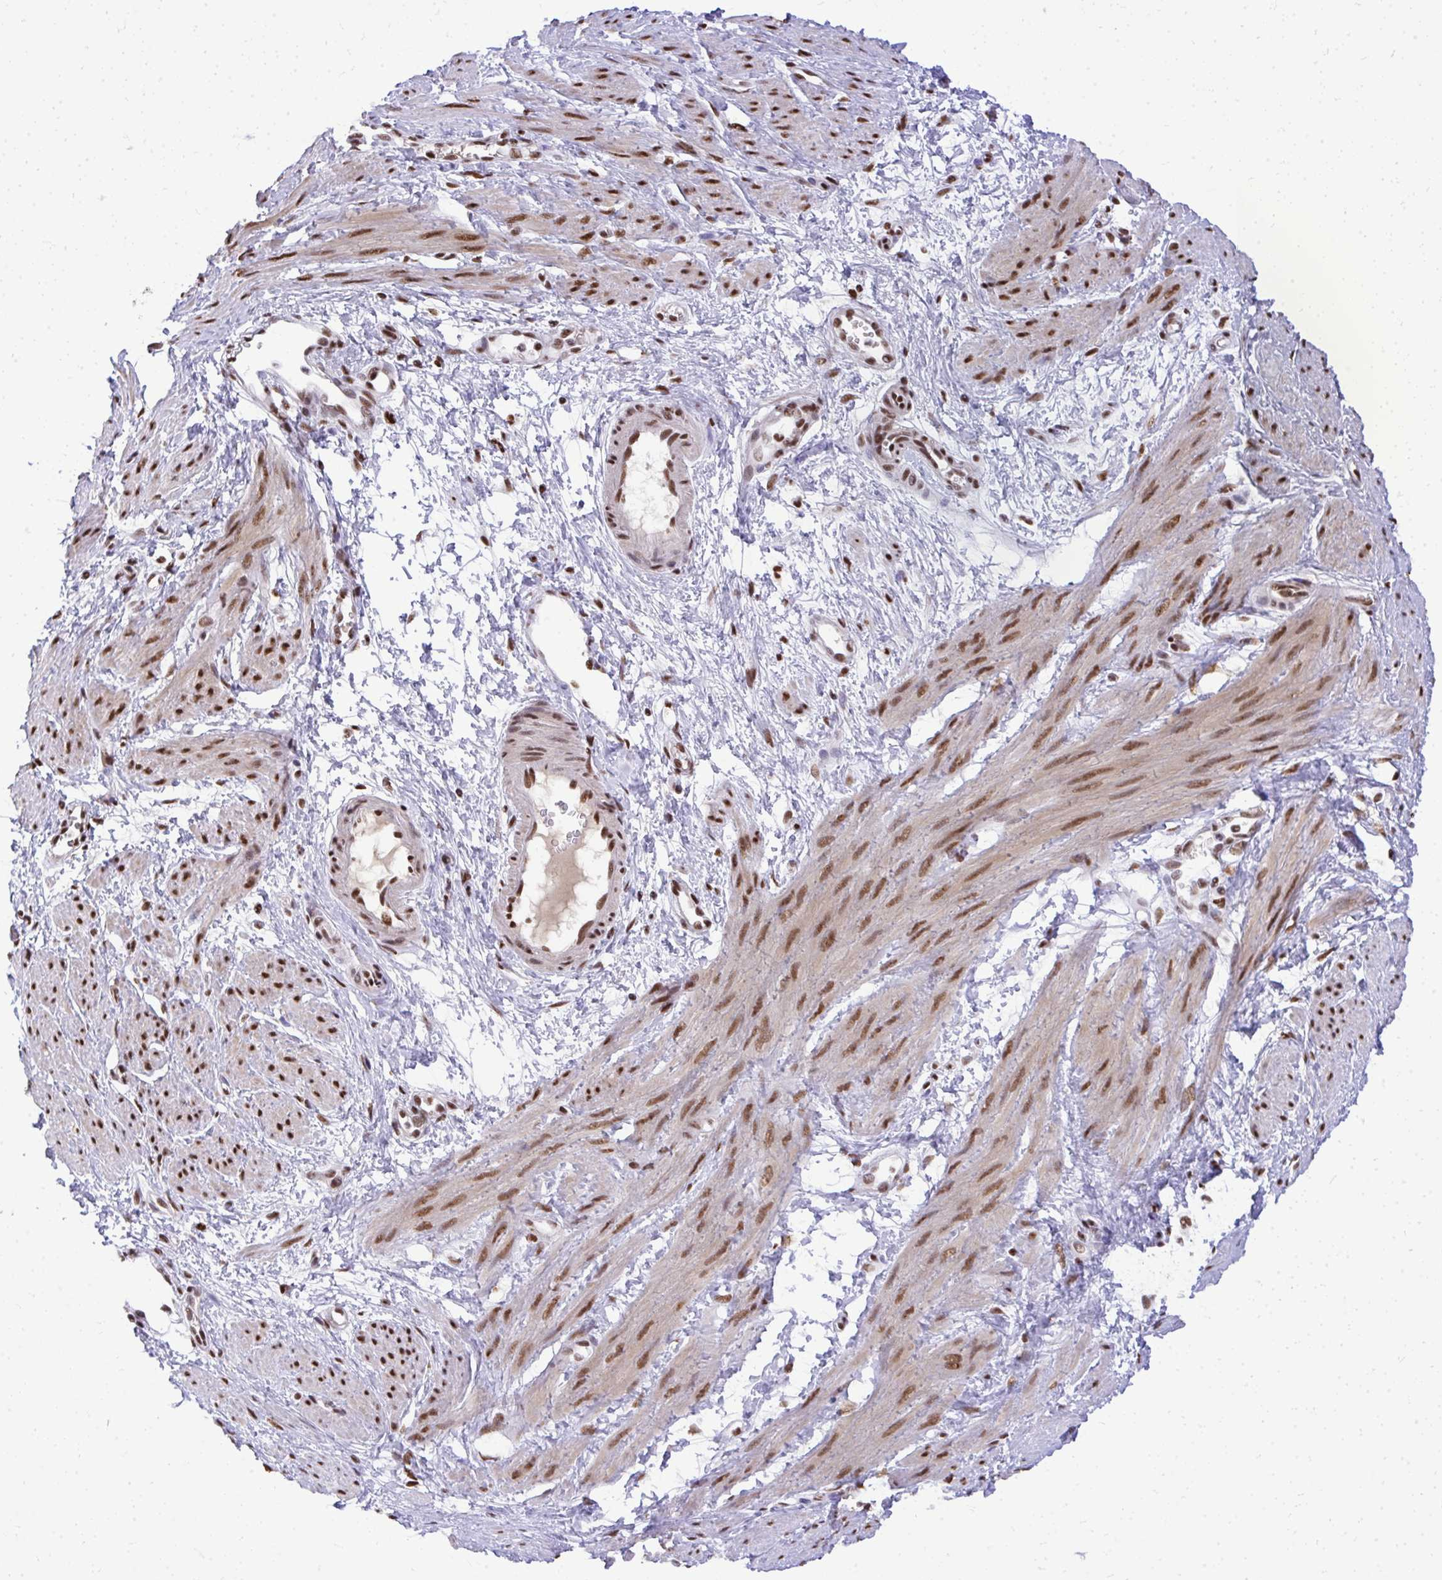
{"staining": {"intensity": "strong", "quantity": ">75%", "location": "nuclear"}, "tissue": "smooth muscle", "cell_type": "Smooth muscle cells", "image_type": "normal", "snomed": [{"axis": "morphology", "description": "Normal tissue, NOS"}, {"axis": "topography", "description": "Smooth muscle"}, {"axis": "topography", "description": "Uterus"}], "caption": "Smooth muscle cells reveal high levels of strong nuclear expression in approximately >75% of cells in unremarkable human smooth muscle. The staining is performed using DAB (3,3'-diaminobenzidine) brown chromogen to label protein expression. The nuclei are counter-stained blue using hematoxylin.", "gene": "PRPF19", "patient": {"sex": "female", "age": 39}}